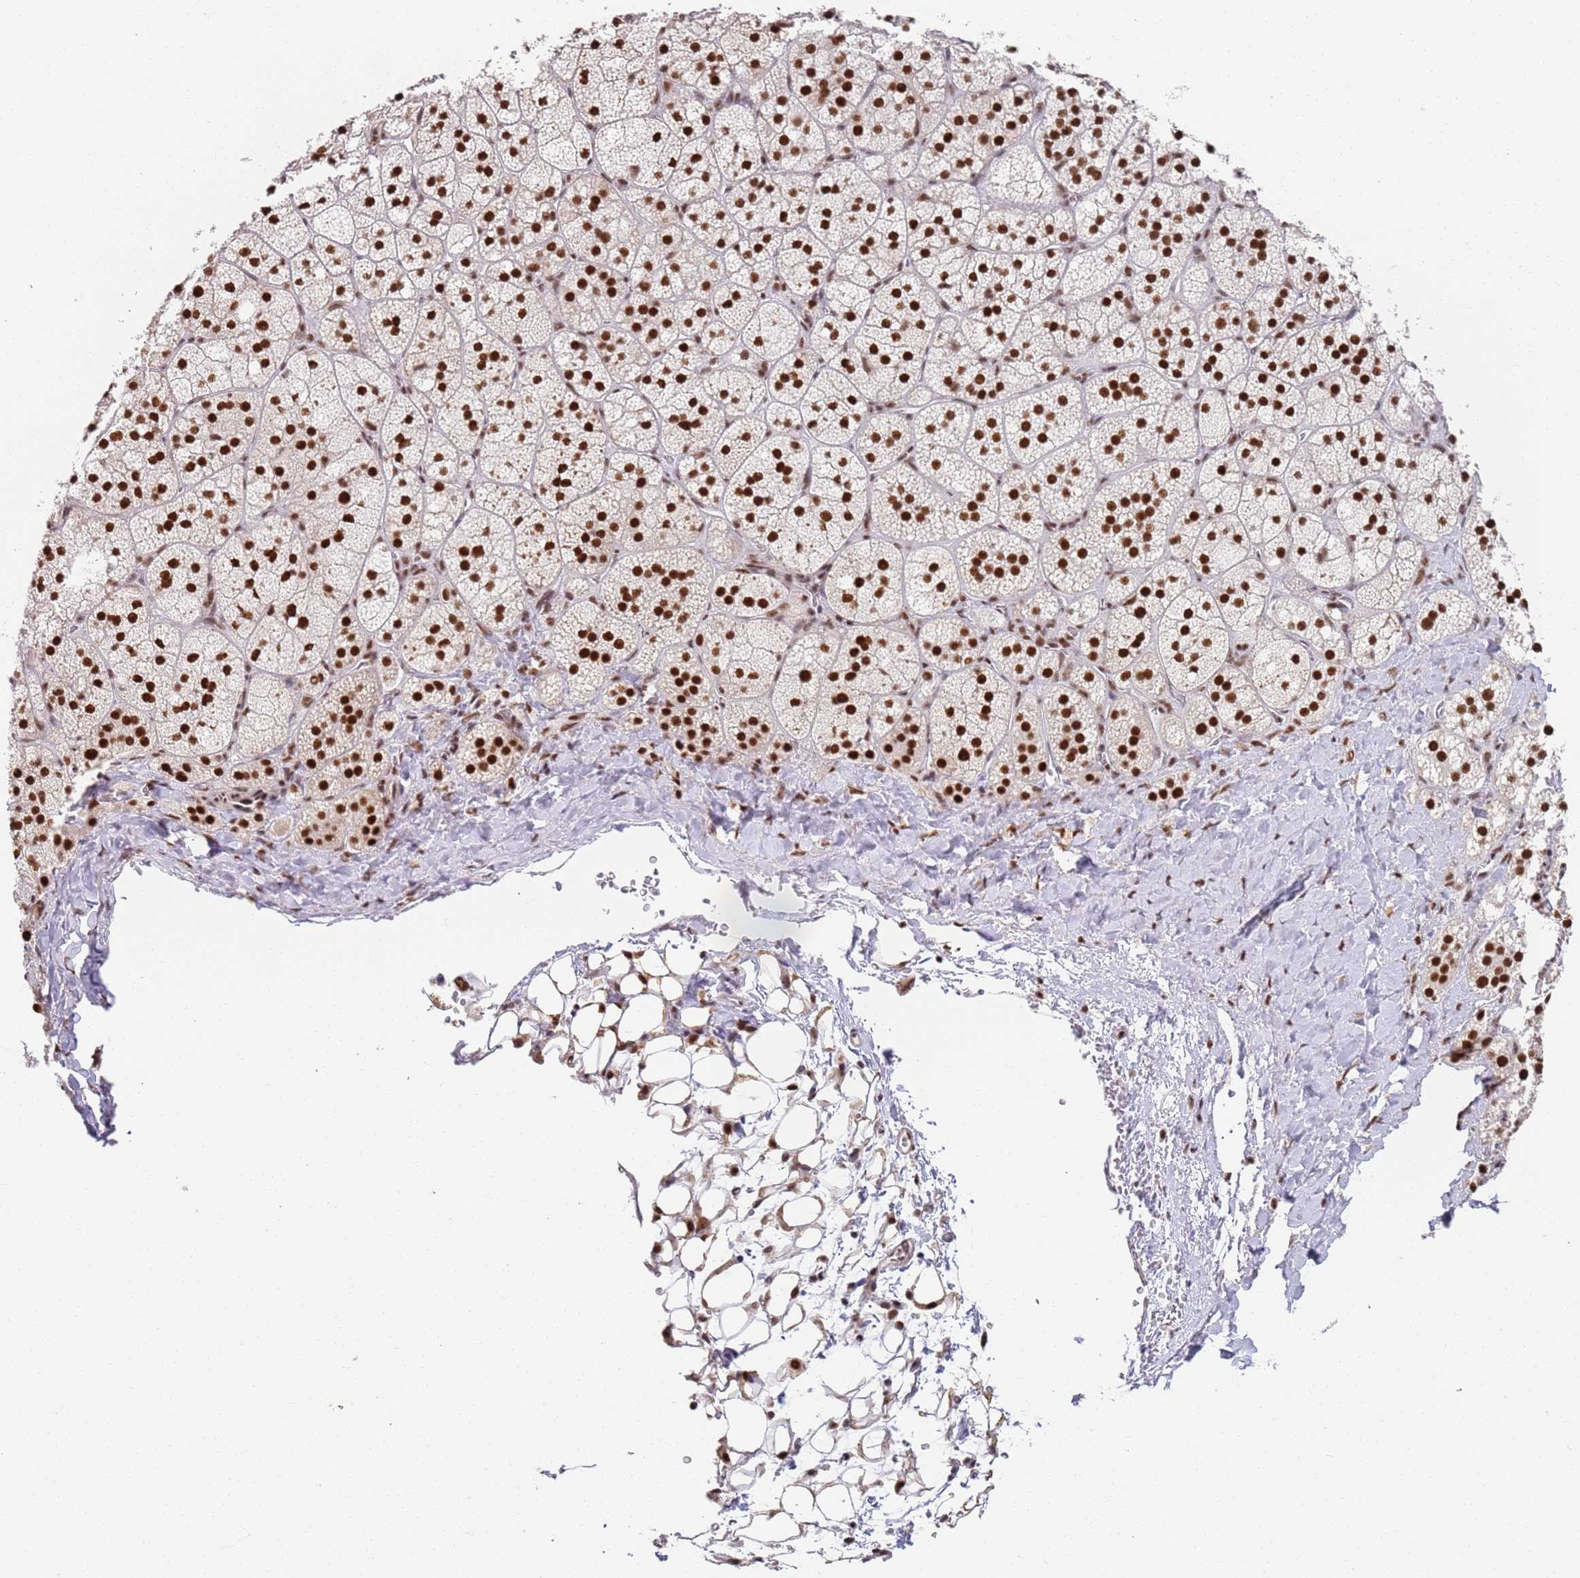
{"staining": {"intensity": "strong", "quantity": ">75%", "location": "nuclear"}, "tissue": "adrenal gland", "cell_type": "Glandular cells", "image_type": "normal", "snomed": [{"axis": "morphology", "description": "Normal tissue, NOS"}, {"axis": "topography", "description": "Adrenal gland"}], "caption": "High-power microscopy captured an IHC histopathology image of benign adrenal gland, revealing strong nuclear positivity in approximately >75% of glandular cells. (DAB (3,3'-diaminobenzidine) IHC with brightfield microscopy, high magnification).", "gene": "AKAP8L", "patient": {"sex": "male", "age": 61}}